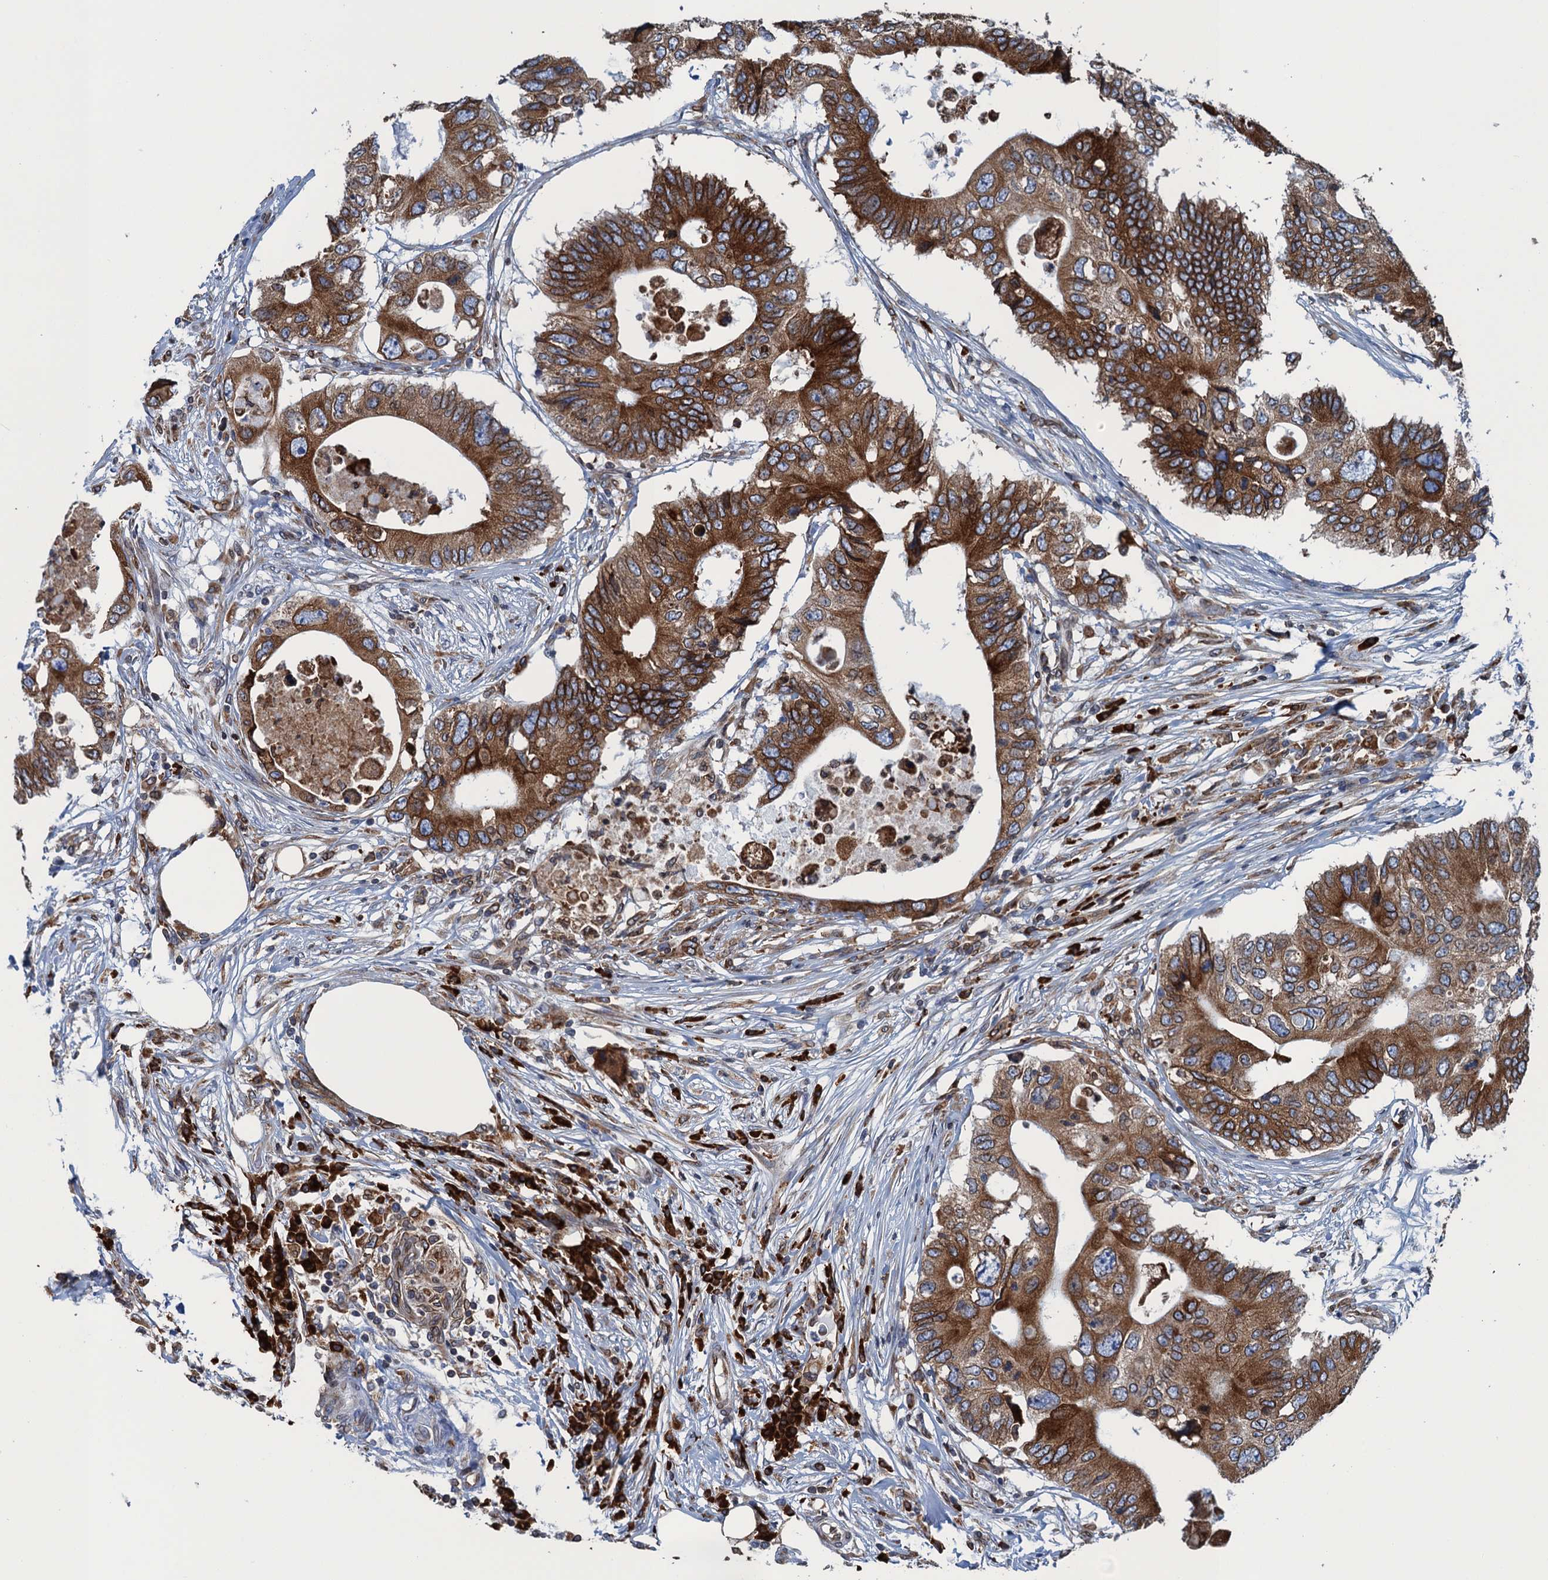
{"staining": {"intensity": "strong", "quantity": ">75%", "location": "cytoplasmic/membranous"}, "tissue": "colorectal cancer", "cell_type": "Tumor cells", "image_type": "cancer", "snomed": [{"axis": "morphology", "description": "Adenocarcinoma, NOS"}, {"axis": "topography", "description": "Colon"}], "caption": "Colorectal adenocarcinoma stained with a brown dye displays strong cytoplasmic/membranous positive staining in approximately >75% of tumor cells.", "gene": "TMEM205", "patient": {"sex": "male", "age": 71}}